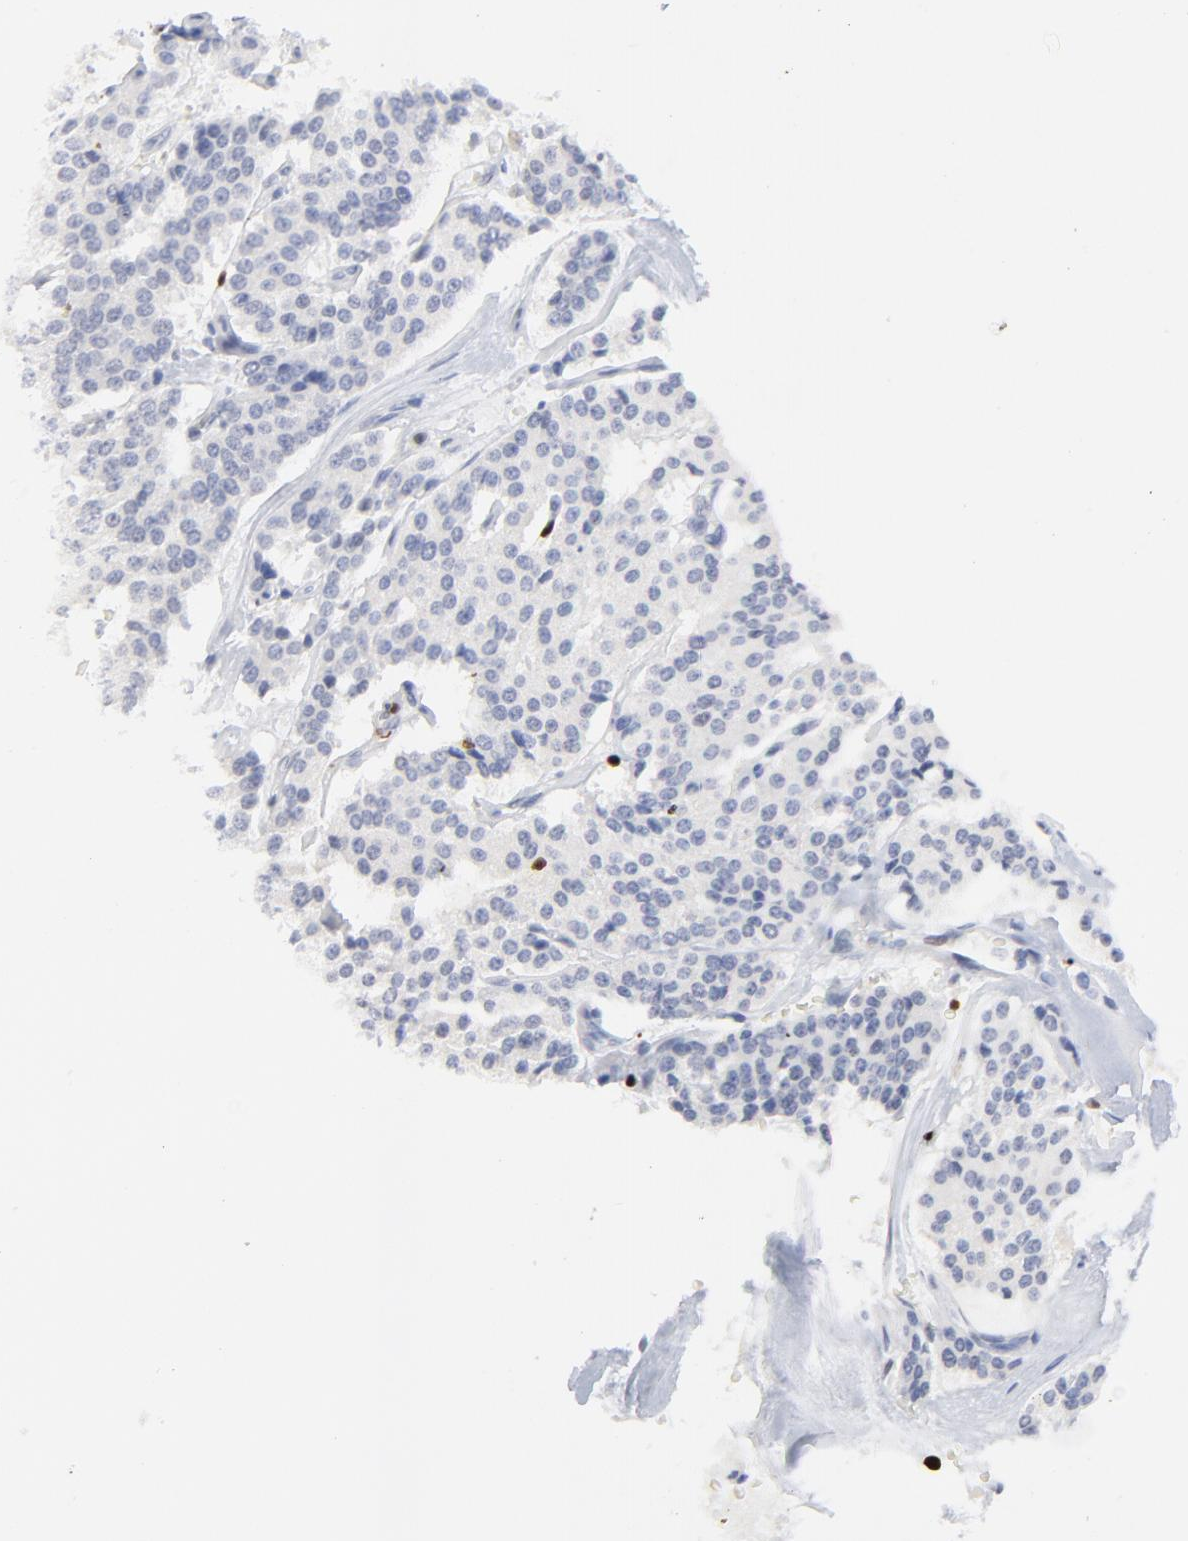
{"staining": {"intensity": "negative", "quantity": "none", "location": "none"}, "tissue": "carcinoid", "cell_type": "Tumor cells", "image_type": "cancer", "snomed": [{"axis": "morphology", "description": "Carcinoid, malignant, NOS"}, {"axis": "topography", "description": "Bronchus"}], "caption": "Protein analysis of carcinoid displays no significant expression in tumor cells. The staining is performed using DAB brown chromogen with nuclei counter-stained in using hematoxylin.", "gene": "ZAP70", "patient": {"sex": "male", "age": 55}}